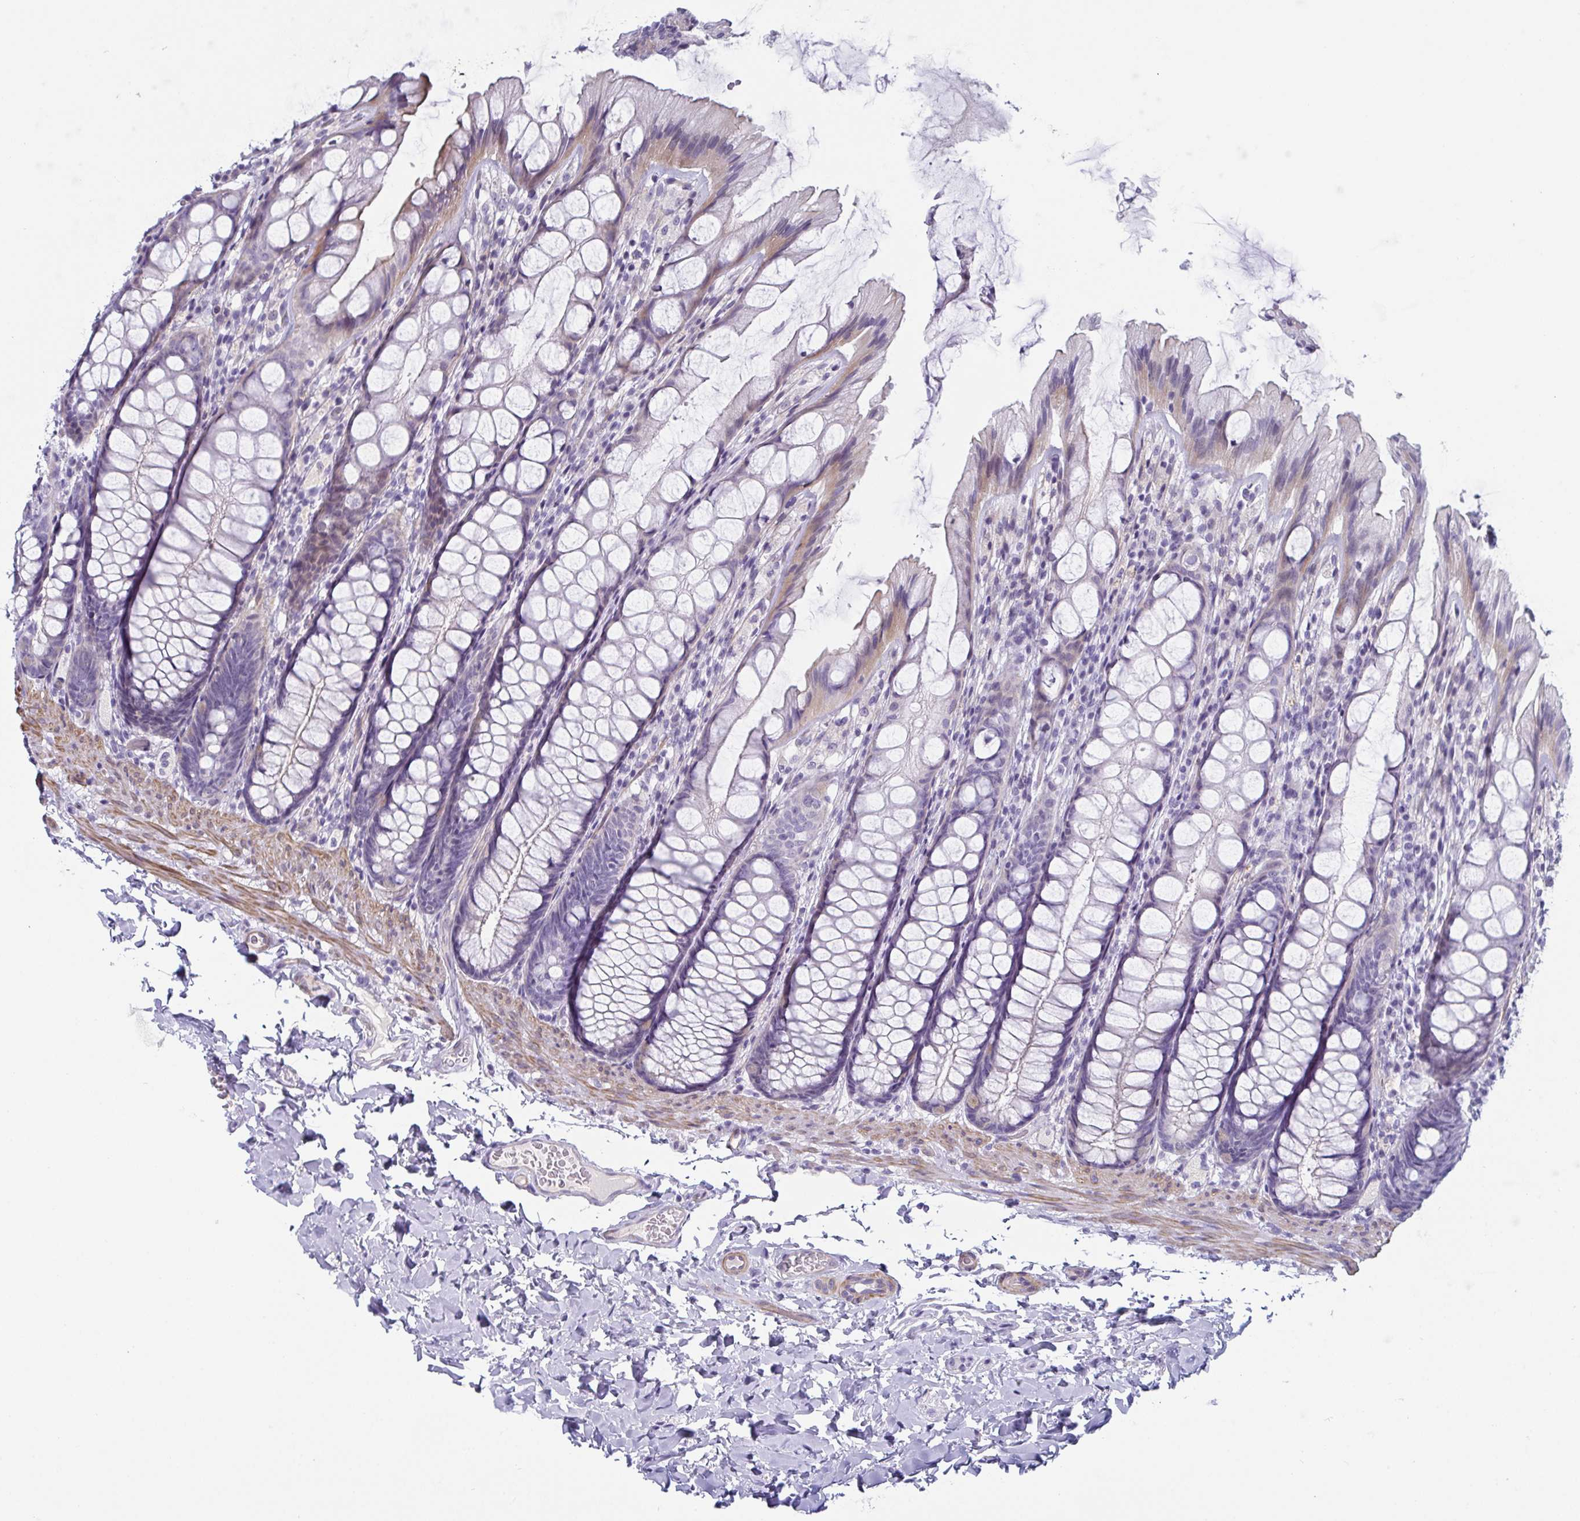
{"staining": {"intensity": "negative", "quantity": "none", "location": "none"}, "tissue": "colon", "cell_type": "Endothelial cells", "image_type": "normal", "snomed": [{"axis": "morphology", "description": "Normal tissue, NOS"}, {"axis": "topography", "description": "Colon"}], "caption": "This is an immunohistochemistry photomicrograph of benign human colon. There is no positivity in endothelial cells.", "gene": "OR5P3", "patient": {"sex": "male", "age": 47}}